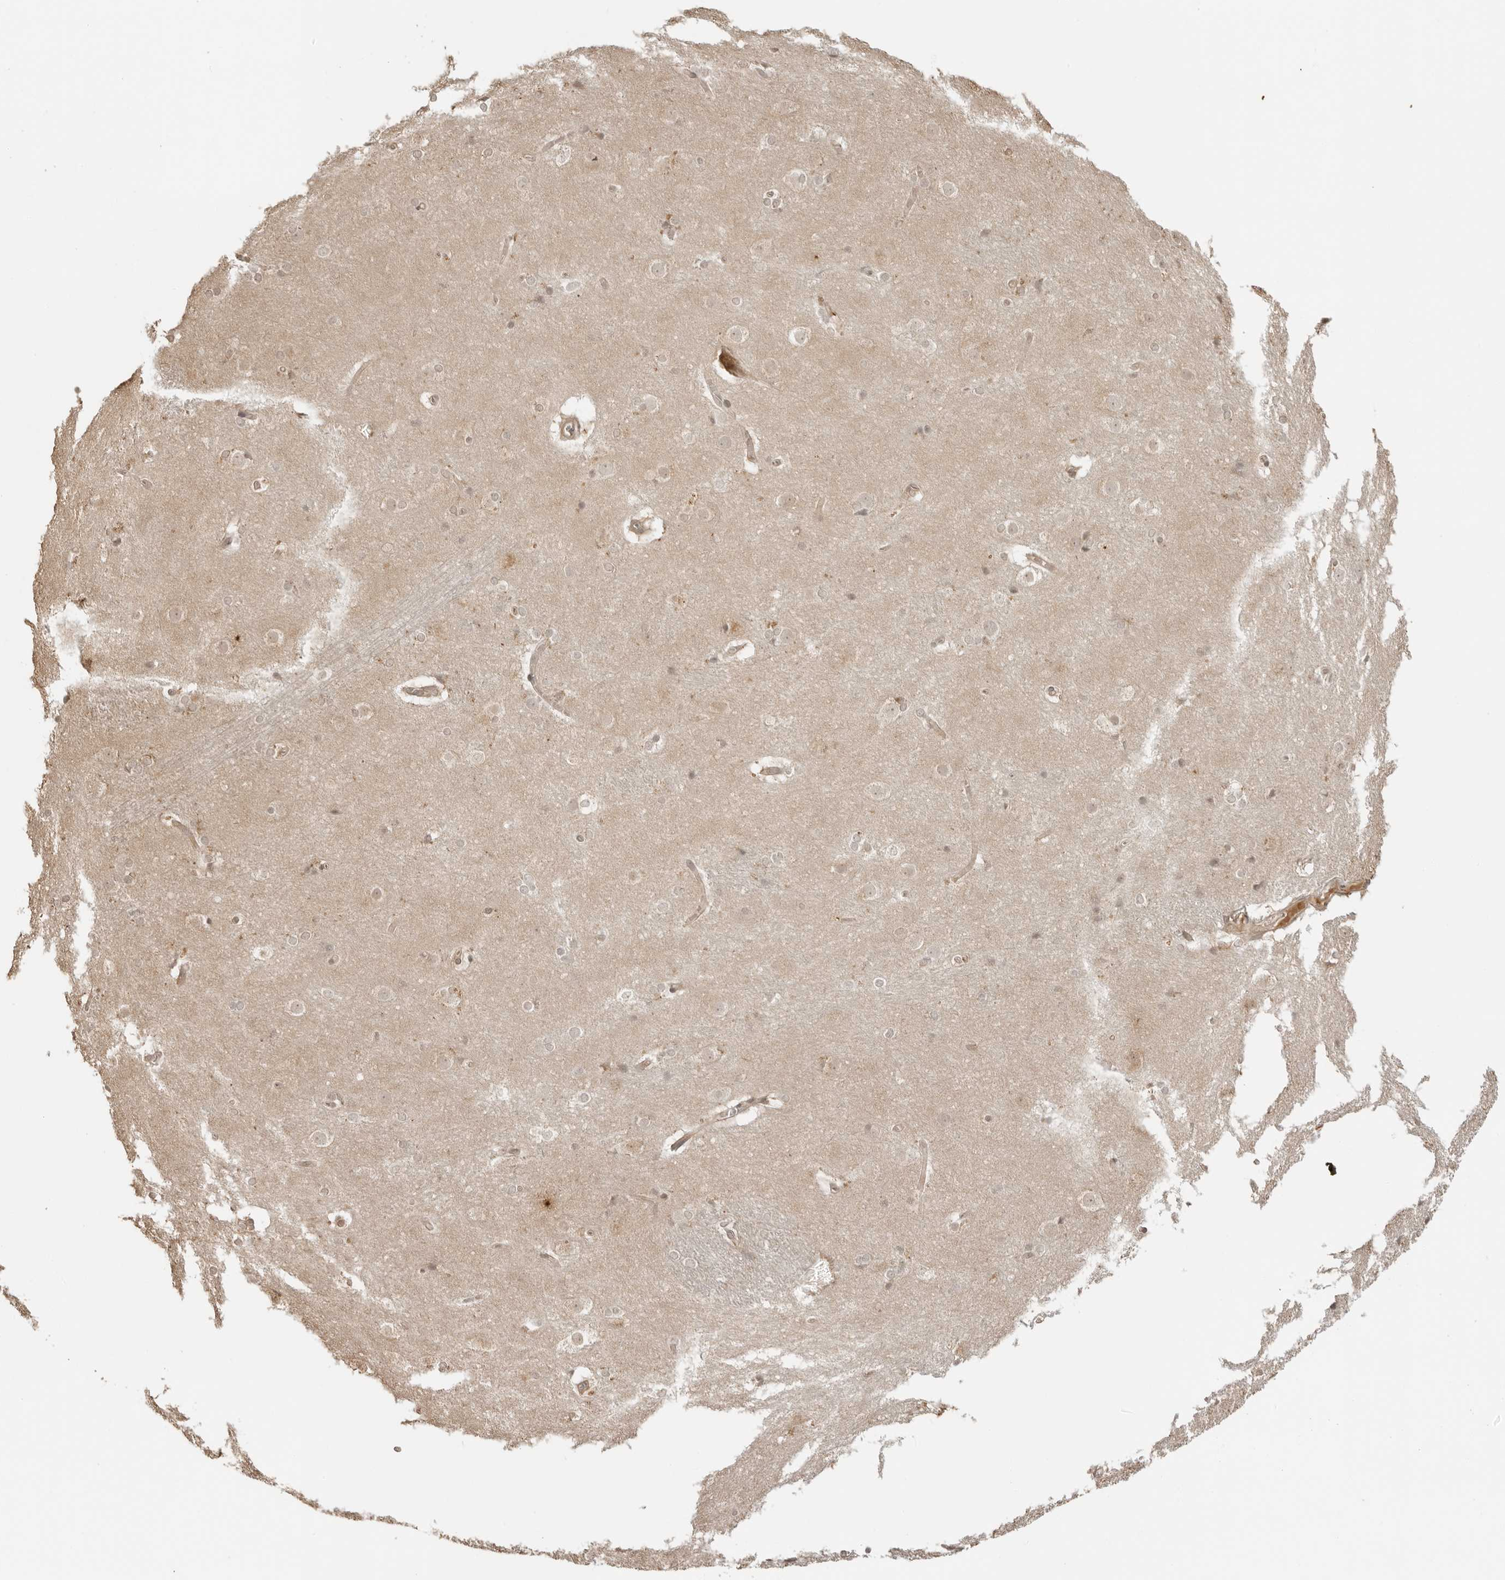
{"staining": {"intensity": "weak", "quantity": "25%-75%", "location": "nuclear"}, "tissue": "caudate", "cell_type": "Glial cells", "image_type": "normal", "snomed": [{"axis": "morphology", "description": "Normal tissue, NOS"}, {"axis": "topography", "description": "Lateral ventricle wall"}], "caption": "A histopathology image of human caudate stained for a protein reveals weak nuclear brown staining in glial cells.", "gene": "IKBKE", "patient": {"sex": "female", "age": 19}}